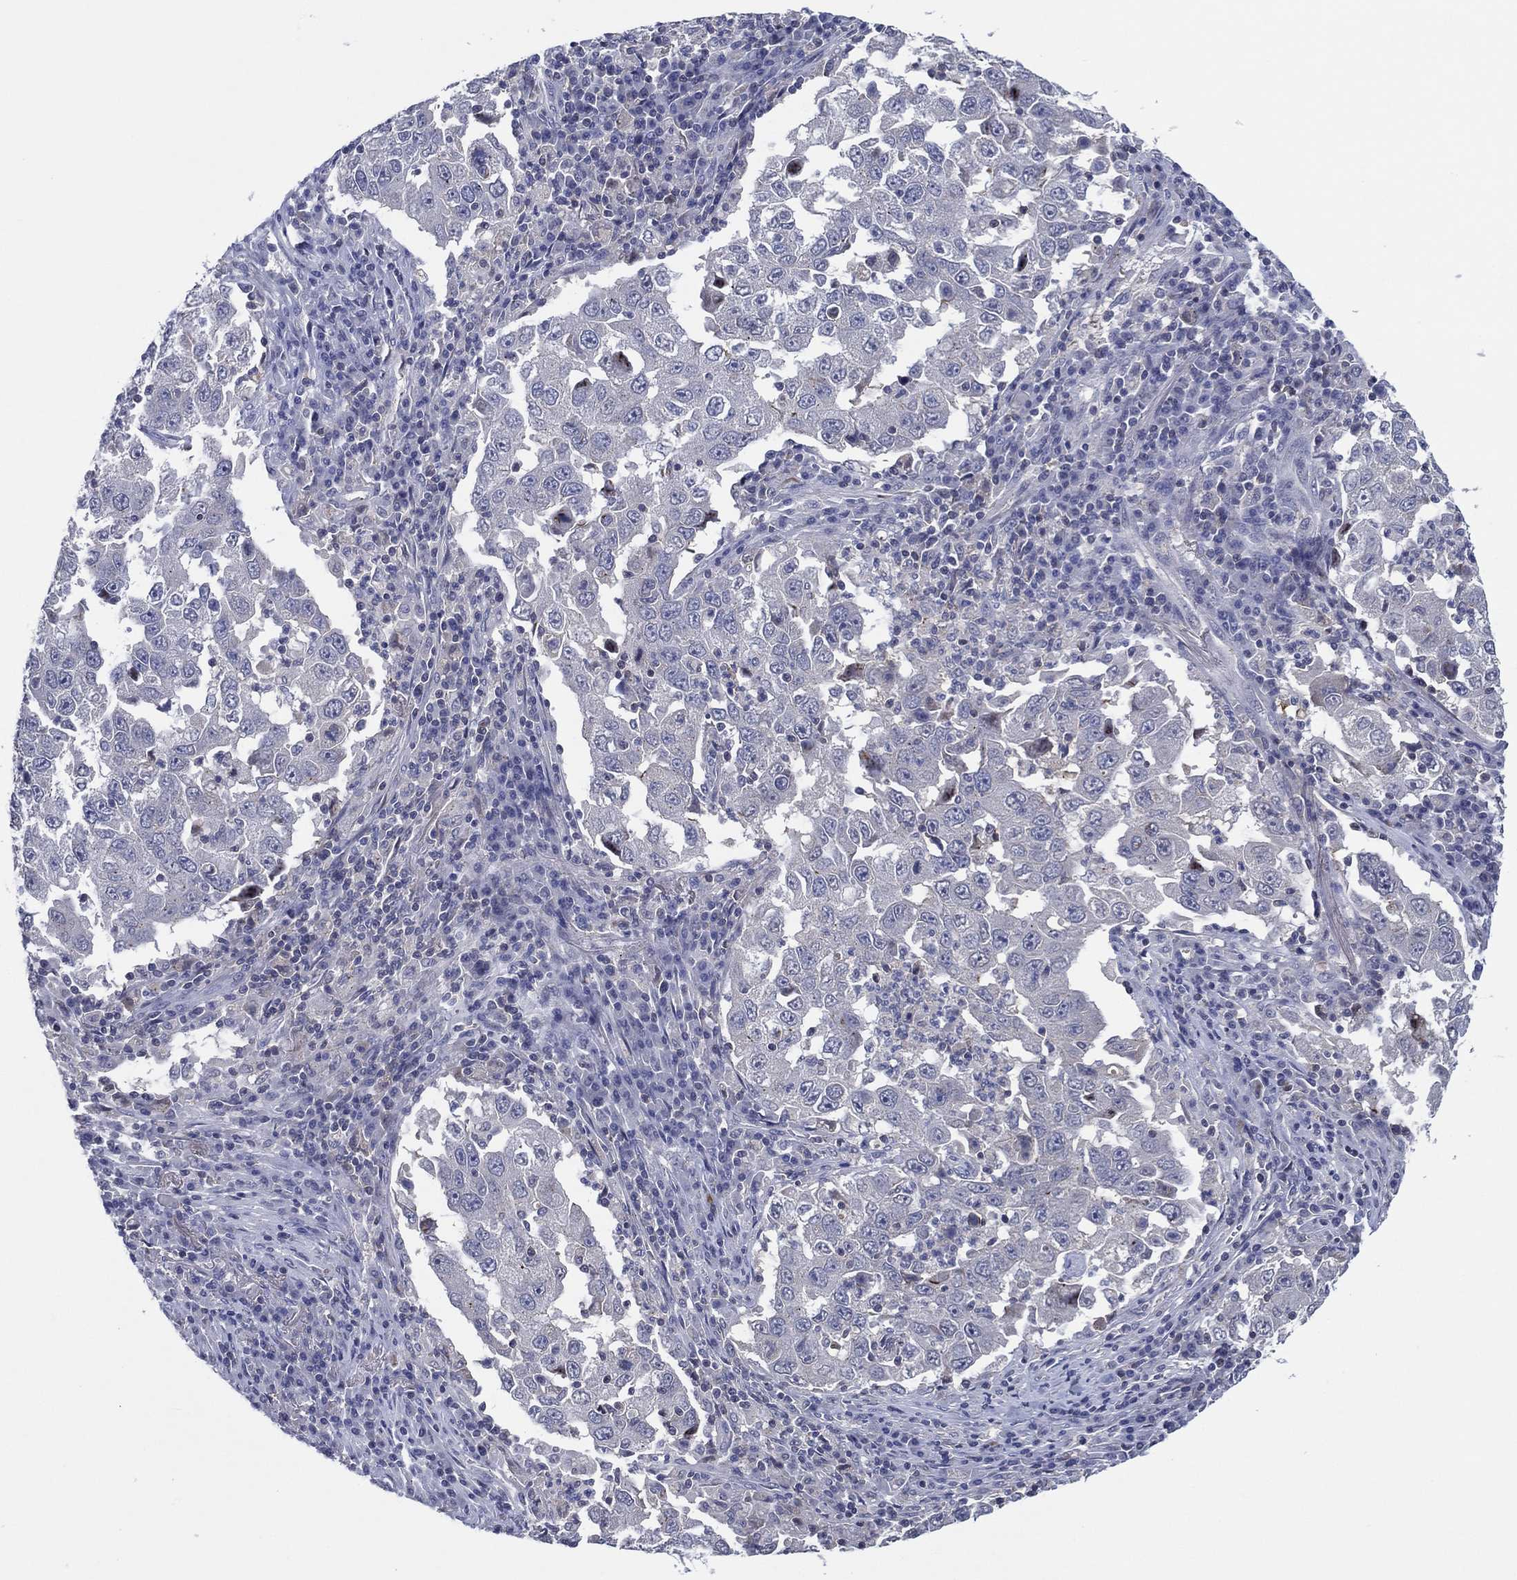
{"staining": {"intensity": "negative", "quantity": "none", "location": "none"}, "tissue": "lung cancer", "cell_type": "Tumor cells", "image_type": "cancer", "snomed": [{"axis": "morphology", "description": "Adenocarcinoma, NOS"}, {"axis": "topography", "description": "Lung"}], "caption": "IHC of lung cancer demonstrates no positivity in tumor cells.", "gene": "TRIM31", "patient": {"sex": "male", "age": 73}}